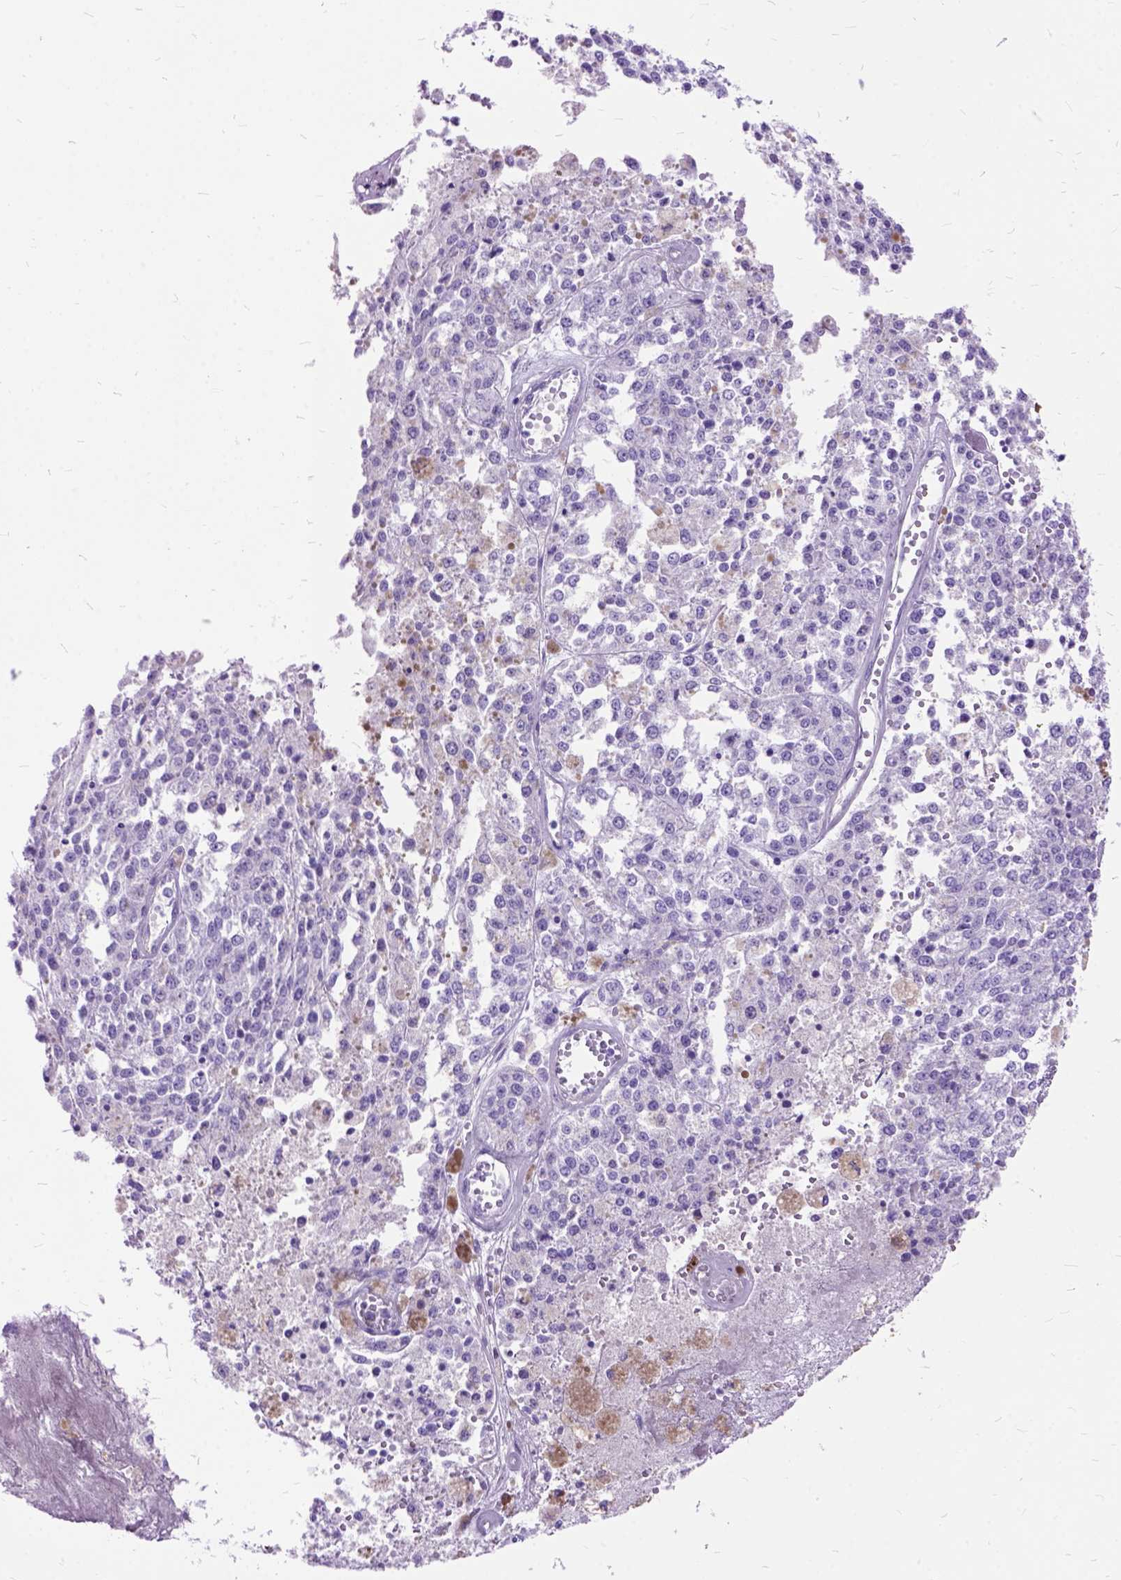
{"staining": {"intensity": "negative", "quantity": "none", "location": "none"}, "tissue": "melanoma", "cell_type": "Tumor cells", "image_type": "cancer", "snomed": [{"axis": "morphology", "description": "Malignant melanoma, Metastatic site"}, {"axis": "topography", "description": "Lymph node"}], "caption": "A histopathology image of human malignant melanoma (metastatic site) is negative for staining in tumor cells. (Brightfield microscopy of DAB (3,3'-diaminobenzidine) IHC at high magnification).", "gene": "ARL9", "patient": {"sex": "female", "age": 64}}